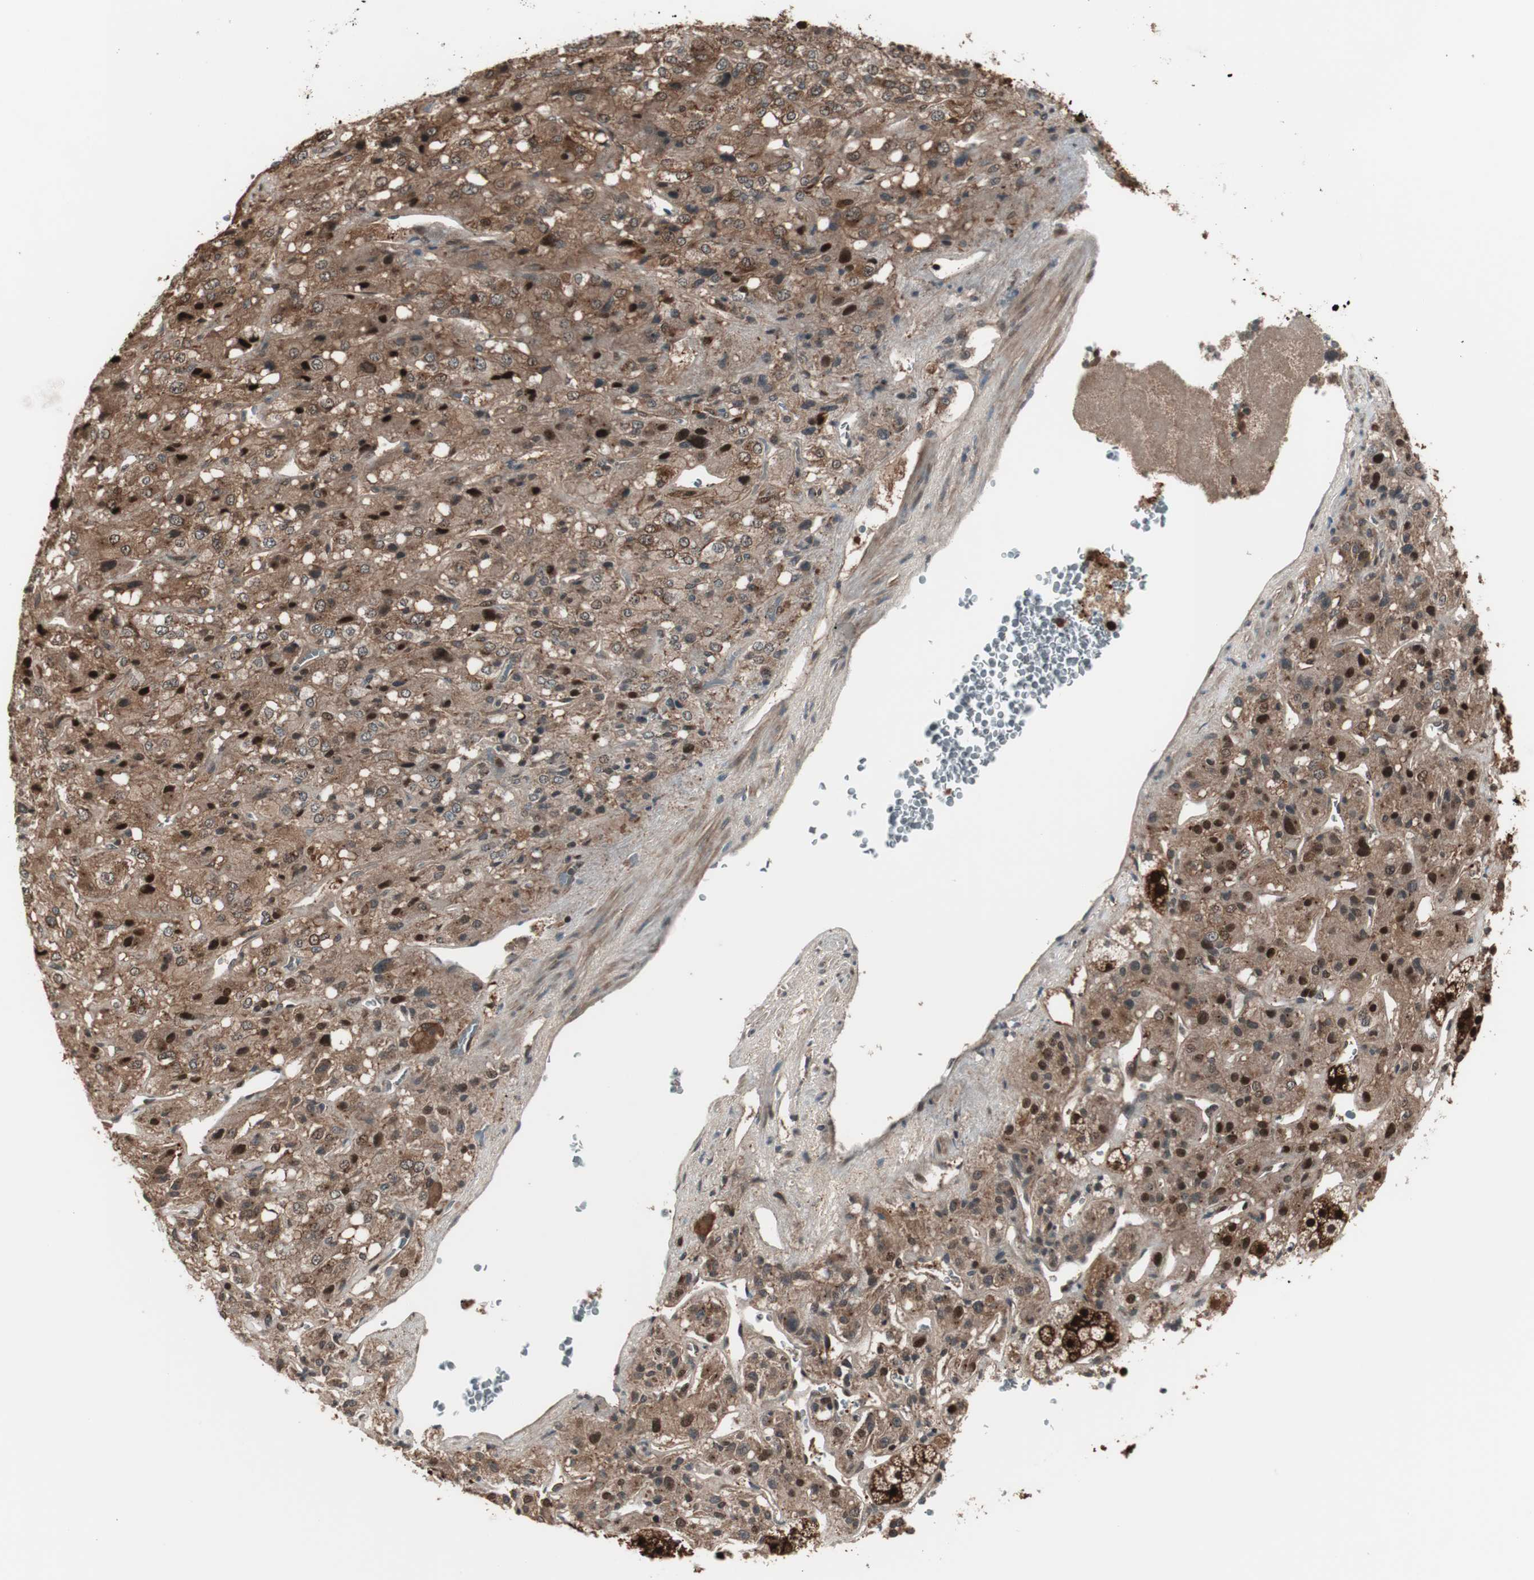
{"staining": {"intensity": "strong", "quantity": ">75%", "location": "cytoplasmic/membranous,nuclear"}, "tissue": "adrenal gland", "cell_type": "Glandular cells", "image_type": "normal", "snomed": [{"axis": "morphology", "description": "Normal tissue, NOS"}, {"axis": "topography", "description": "Adrenal gland"}], "caption": "Immunohistochemical staining of normal adrenal gland shows high levels of strong cytoplasmic/membranous,nuclear staining in approximately >75% of glandular cells.", "gene": "PRKG2", "patient": {"sex": "female", "age": 44}}